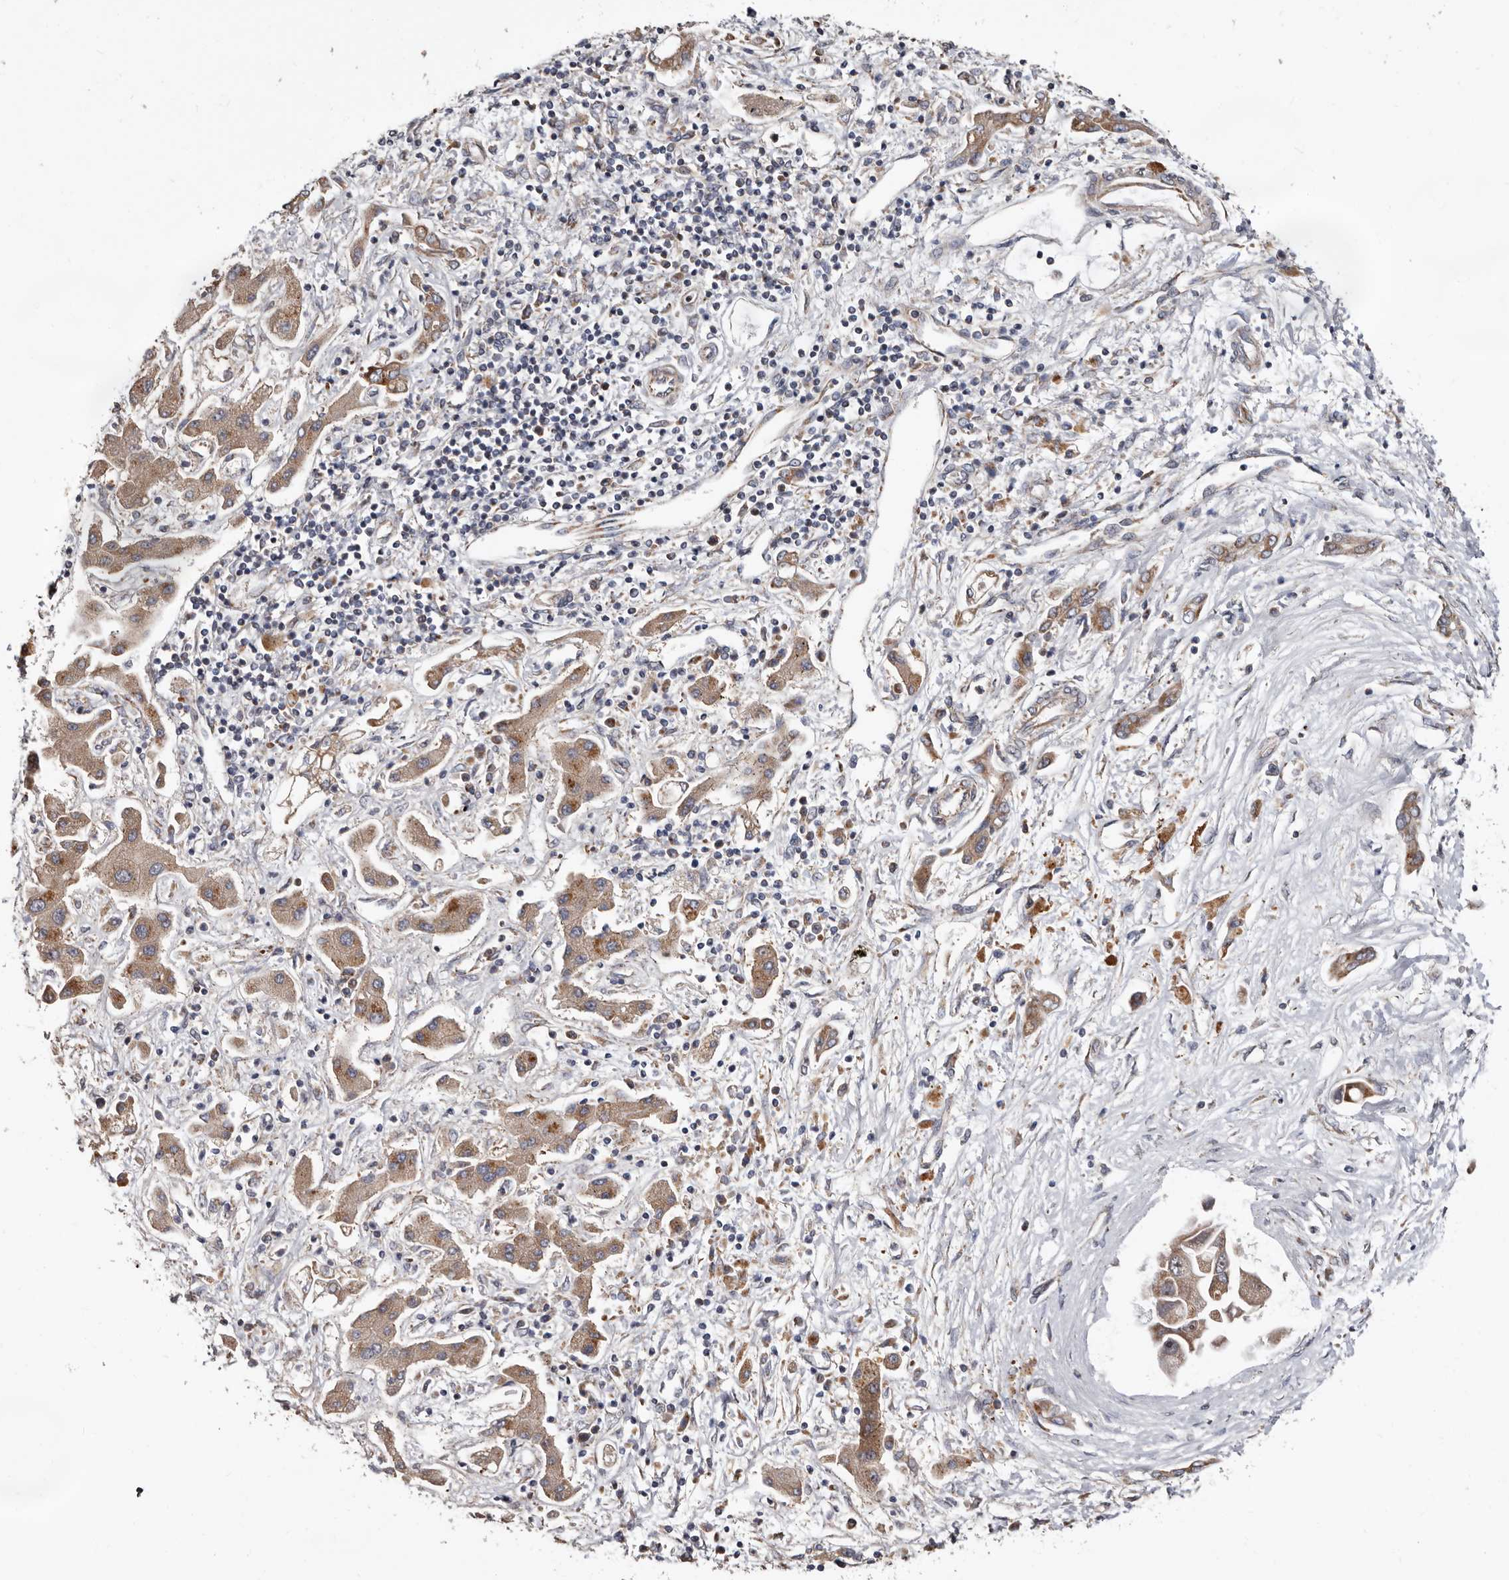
{"staining": {"intensity": "weak", "quantity": ">75%", "location": "cytoplasmic/membranous"}, "tissue": "liver cancer", "cell_type": "Tumor cells", "image_type": "cancer", "snomed": [{"axis": "morphology", "description": "Cholangiocarcinoma"}, {"axis": "topography", "description": "Liver"}], "caption": "There is low levels of weak cytoplasmic/membranous staining in tumor cells of cholangiocarcinoma (liver), as demonstrated by immunohistochemical staining (brown color).", "gene": "MRPL18", "patient": {"sex": "male", "age": 50}}